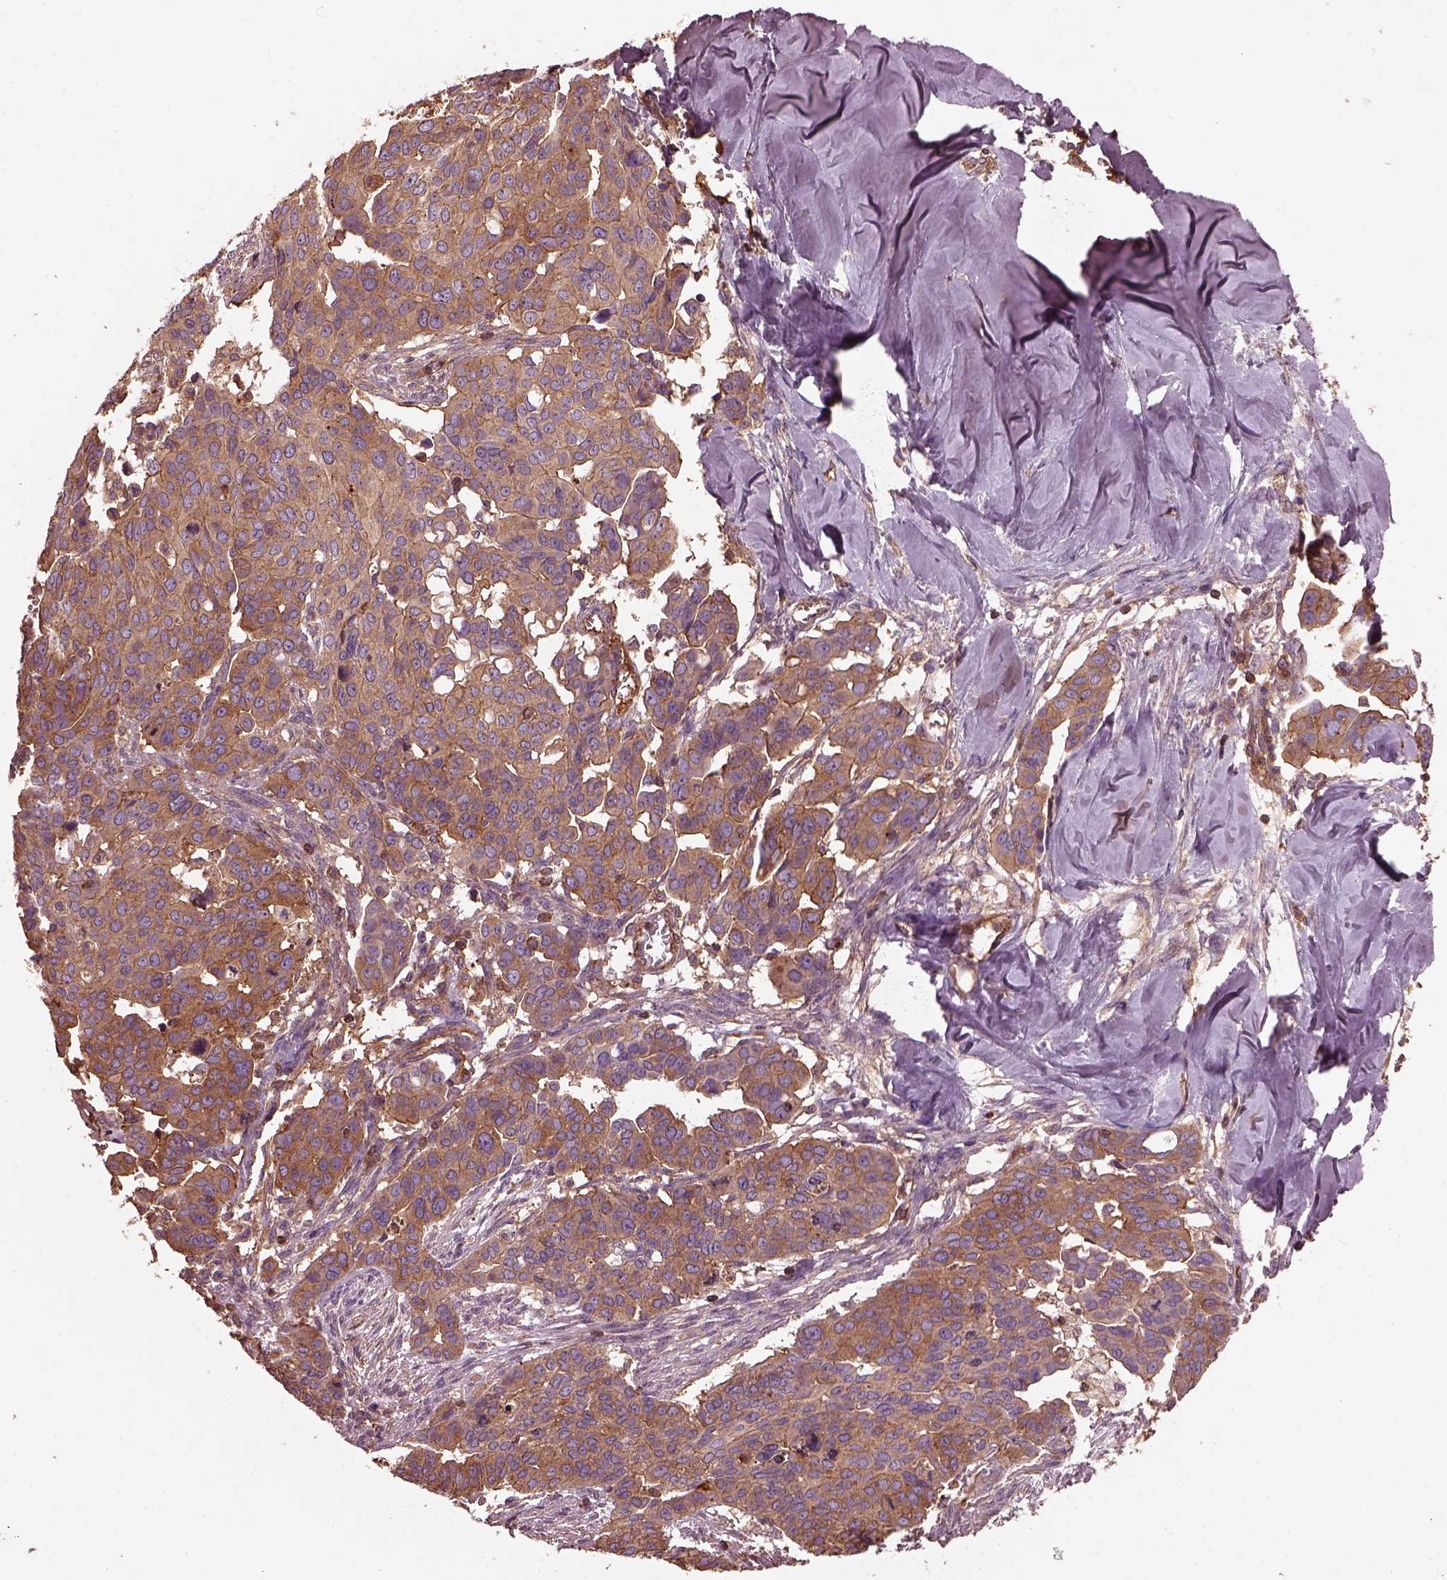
{"staining": {"intensity": "moderate", "quantity": ">75%", "location": "cytoplasmic/membranous"}, "tissue": "ovarian cancer", "cell_type": "Tumor cells", "image_type": "cancer", "snomed": [{"axis": "morphology", "description": "Carcinoma, endometroid"}, {"axis": "topography", "description": "Ovary"}], "caption": "Immunohistochemistry (IHC) (DAB) staining of ovarian cancer (endometroid carcinoma) demonstrates moderate cytoplasmic/membranous protein staining in about >75% of tumor cells.", "gene": "MYL6", "patient": {"sex": "female", "age": 78}}